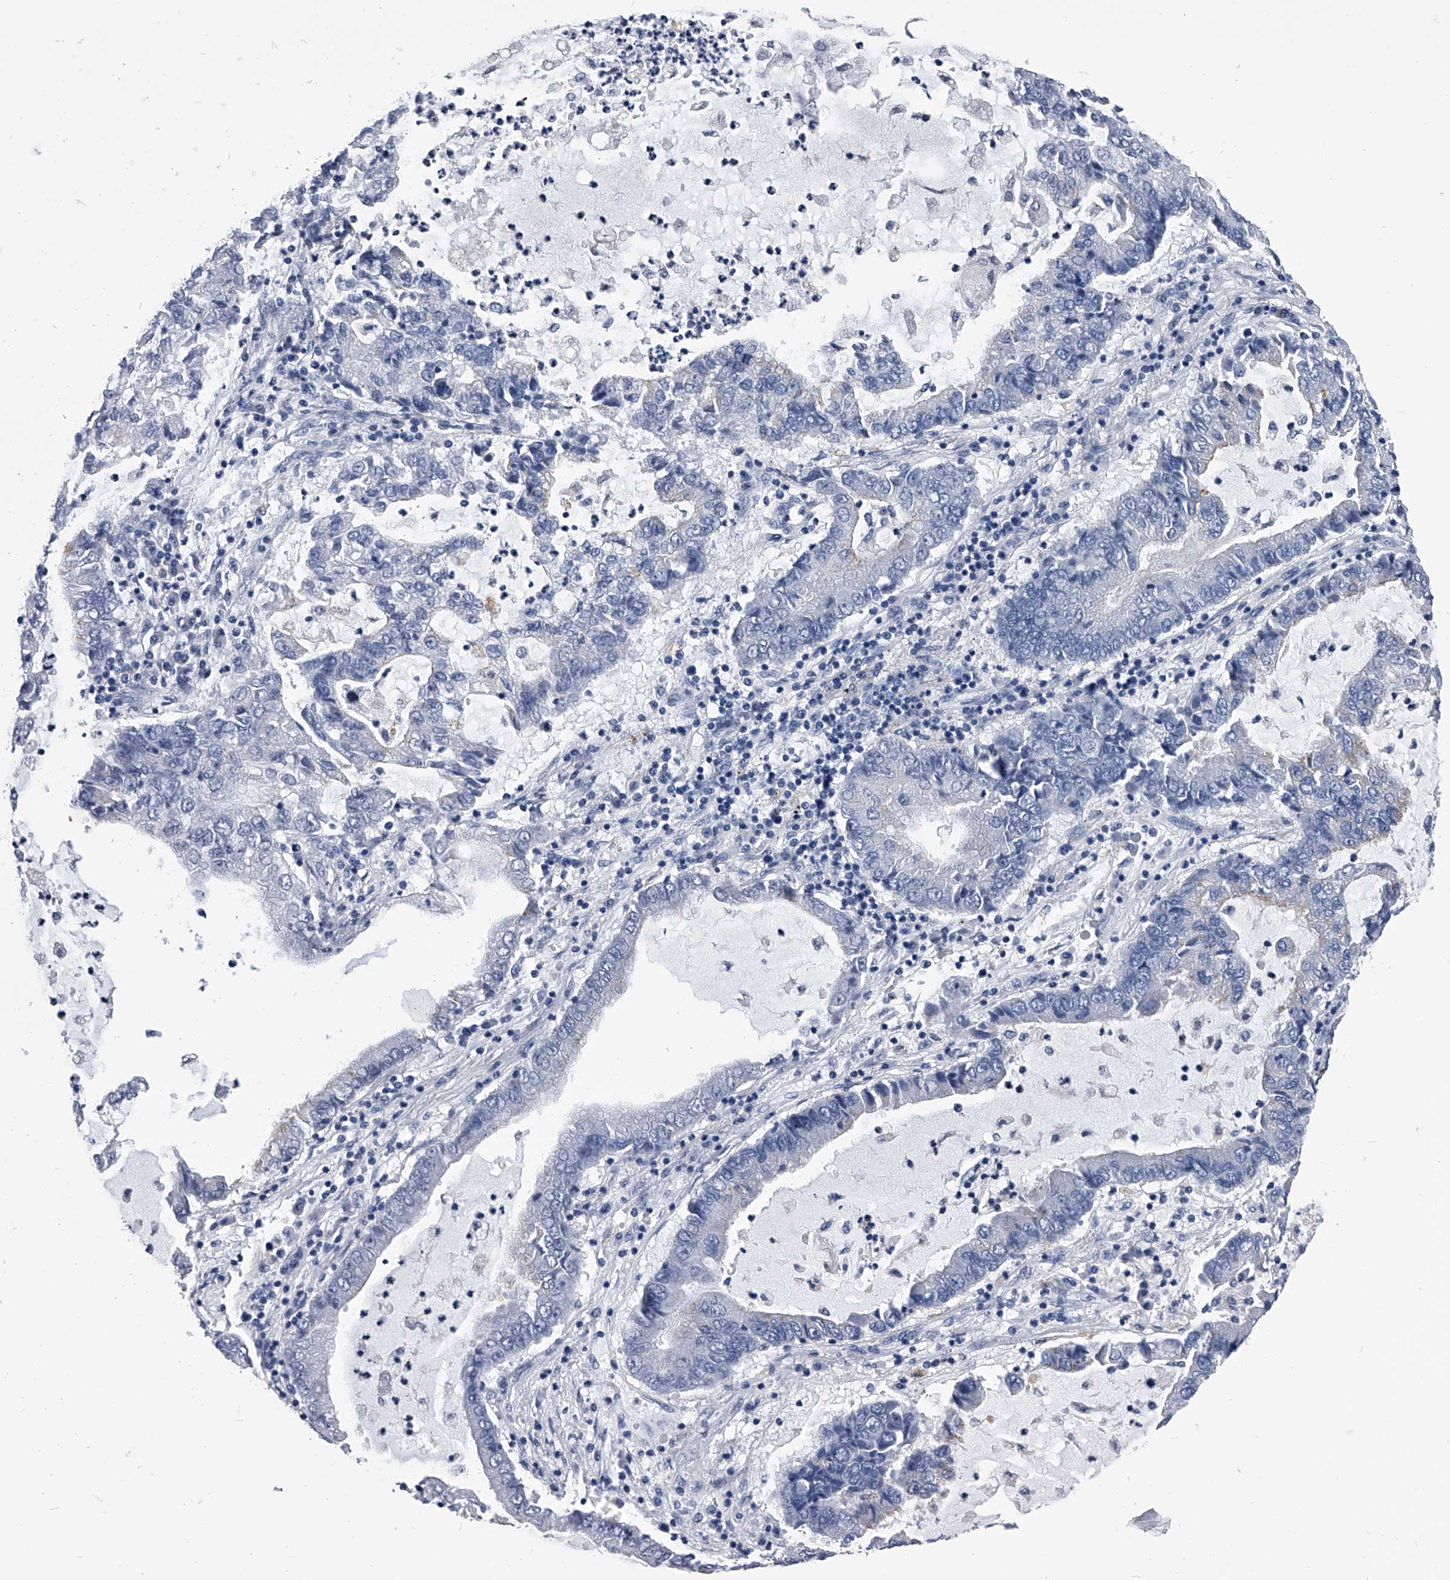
{"staining": {"intensity": "negative", "quantity": "none", "location": "none"}, "tissue": "lung cancer", "cell_type": "Tumor cells", "image_type": "cancer", "snomed": [{"axis": "morphology", "description": "Adenocarcinoma, NOS"}, {"axis": "topography", "description": "Lung"}], "caption": "Adenocarcinoma (lung) stained for a protein using immunohistochemistry demonstrates no positivity tumor cells.", "gene": "PDXK", "patient": {"sex": "female", "age": 51}}